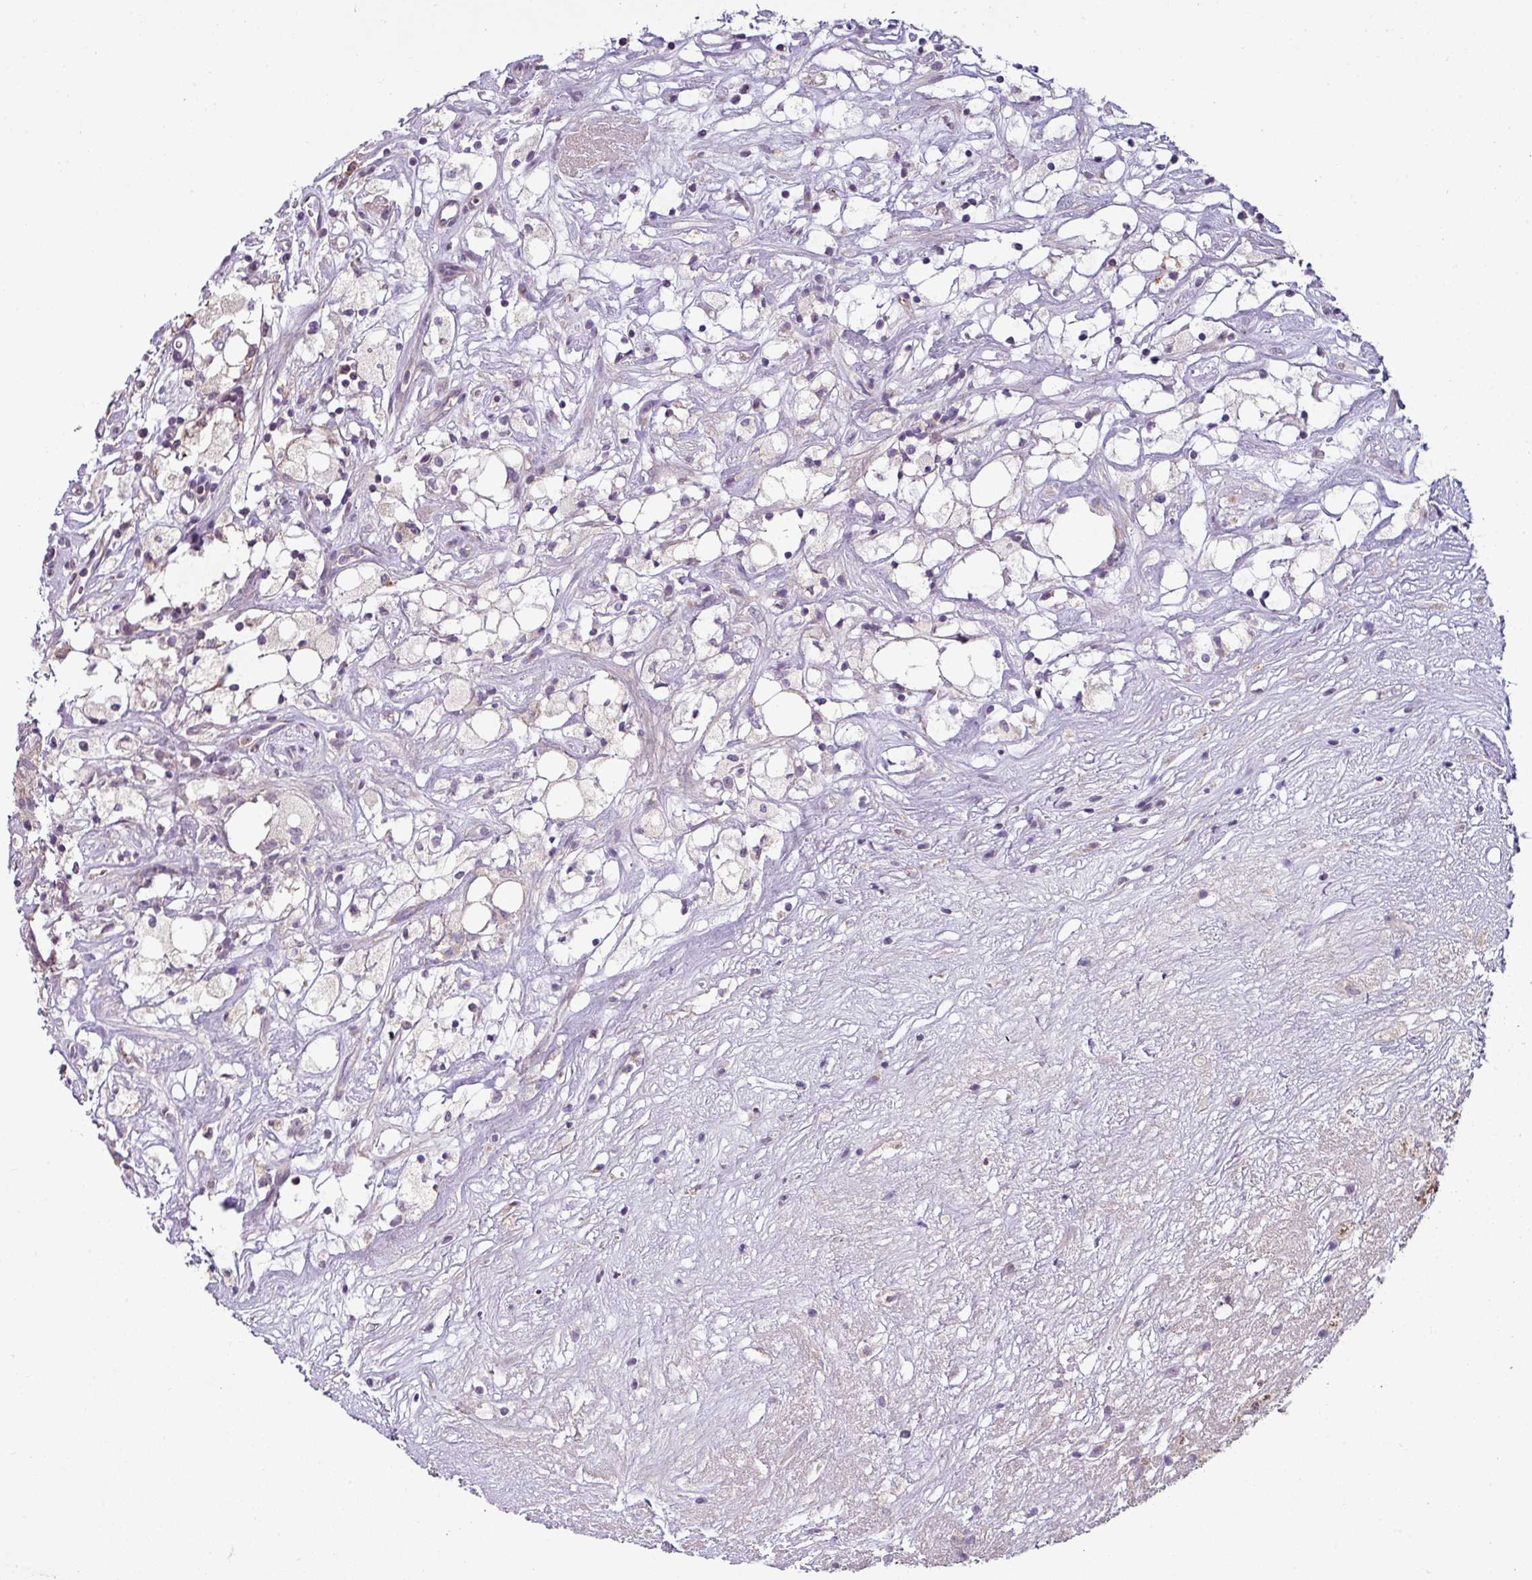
{"staining": {"intensity": "negative", "quantity": "none", "location": "none"}, "tissue": "renal cancer", "cell_type": "Tumor cells", "image_type": "cancer", "snomed": [{"axis": "morphology", "description": "Adenocarcinoma, NOS"}, {"axis": "topography", "description": "Kidney"}], "caption": "A high-resolution image shows immunohistochemistry staining of adenocarcinoma (renal), which displays no significant positivity in tumor cells.", "gene": "LRRC9", "patient": {"sex": "male", "age": 59}}